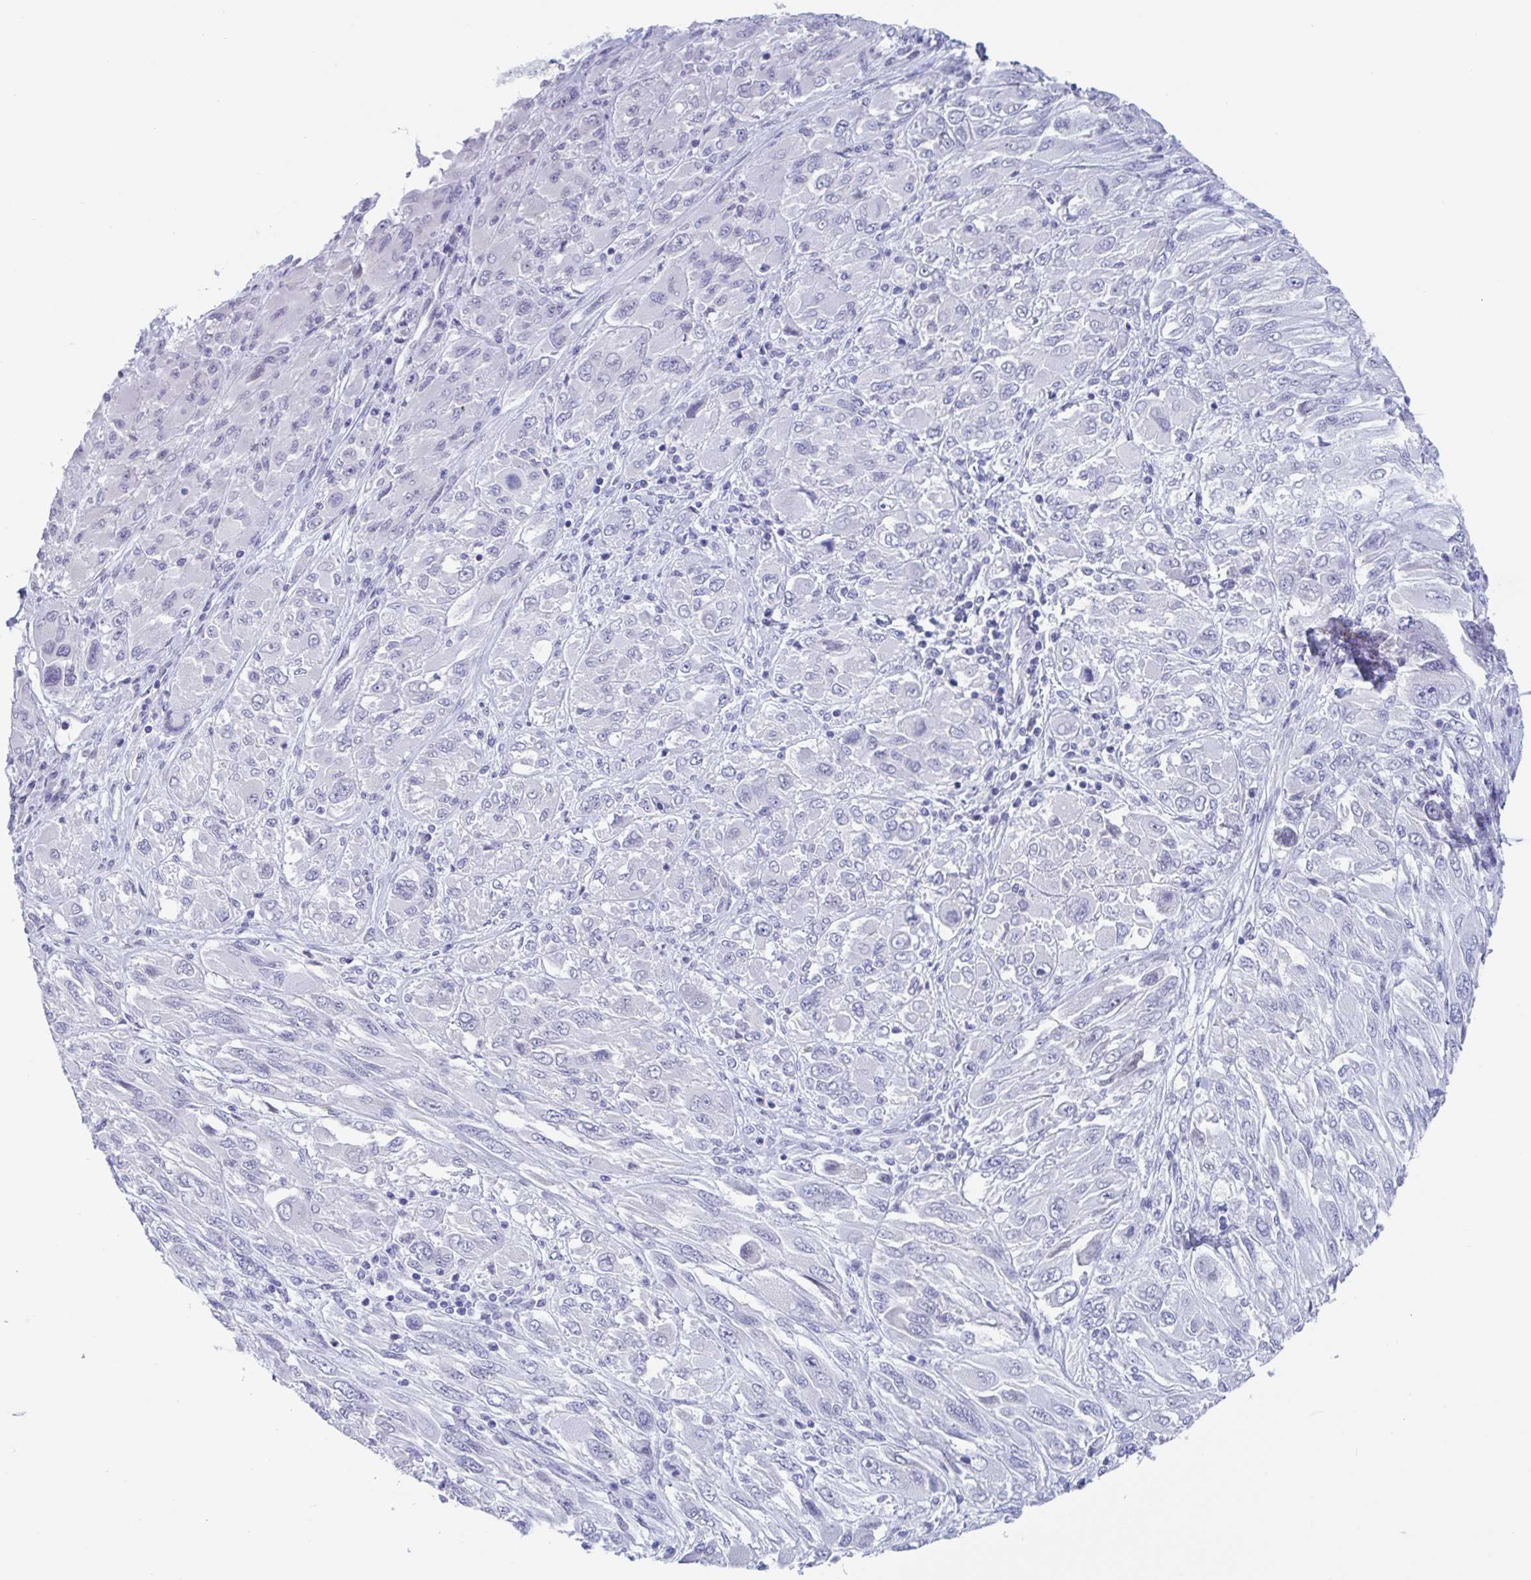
{"staining": {"intensity": "negative", "quantity": "none", "location": "none"}, "tissue": "melanoma", "cell_type": "Tumor cells", "image_type": "cancer", "snomed": [{"axis": "morphology", "description": "Malignant melanoma, NOS"}, {"axis": "topography", "description": "Skin"}], "caption": "Melanoma stained for a protein using IHC exhibits no staining tumor cells.", "gene": "CDX4", "patient": {"sex": "female", "age": 91}}